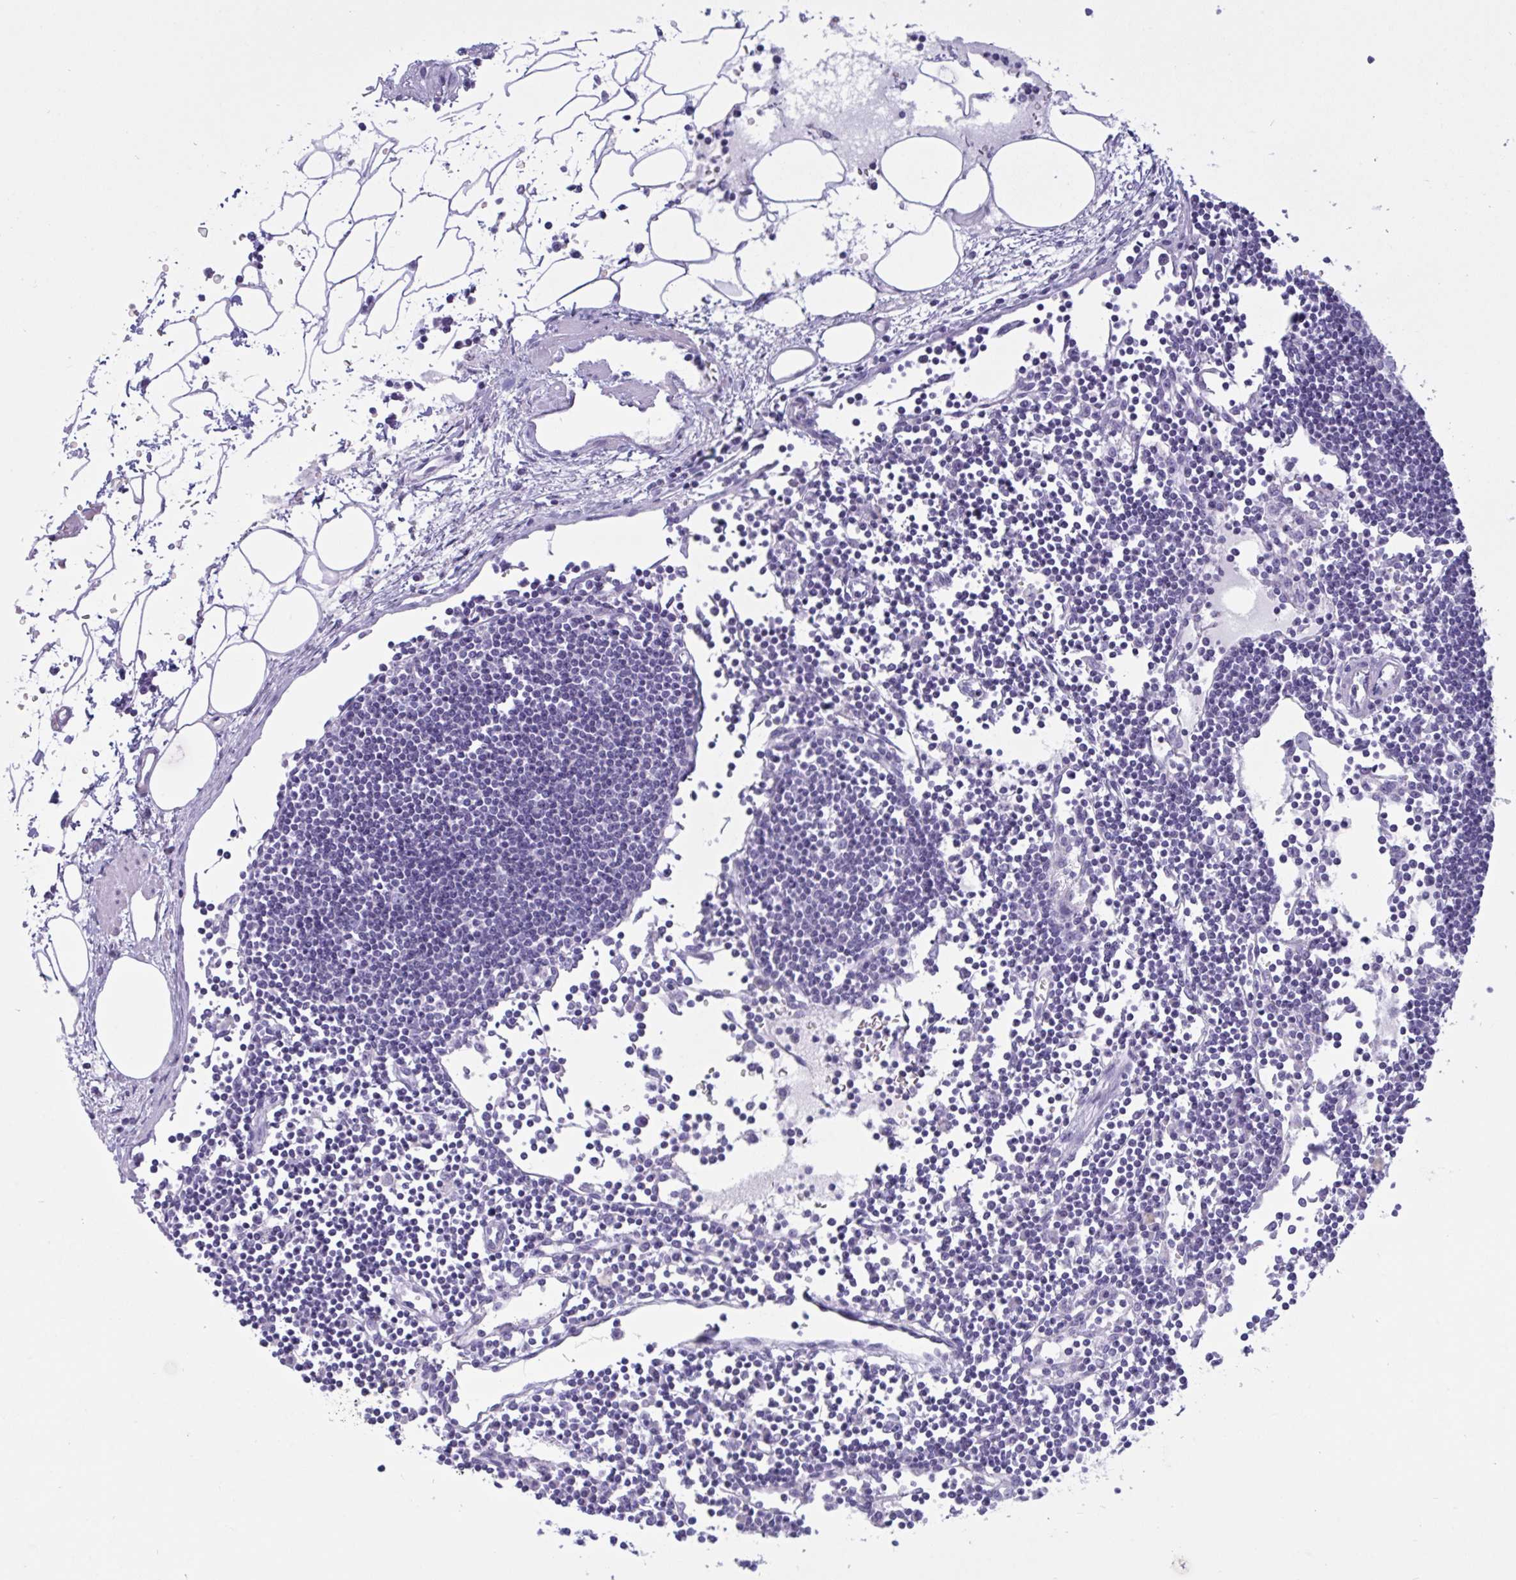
{"staining": {"intensity": "negative", "quantity": "none", "location": "none"}, "tissue": "lymph node", "cell_type": "Germinal center cells", "image_type": "normal", "snomed": [{"axis": "morphology", "description": "Normal tissue, NOS"}, {"axis": "topography", "description": "Lymph node"}], "caption": "DAB immunohistochemical staining of benign human lymph node exhibits no significant expression in germinal center cells. Nuclei are stained in blue.", "gene": "OXLD1", "patient": {"sex": "female", "age": 65}}